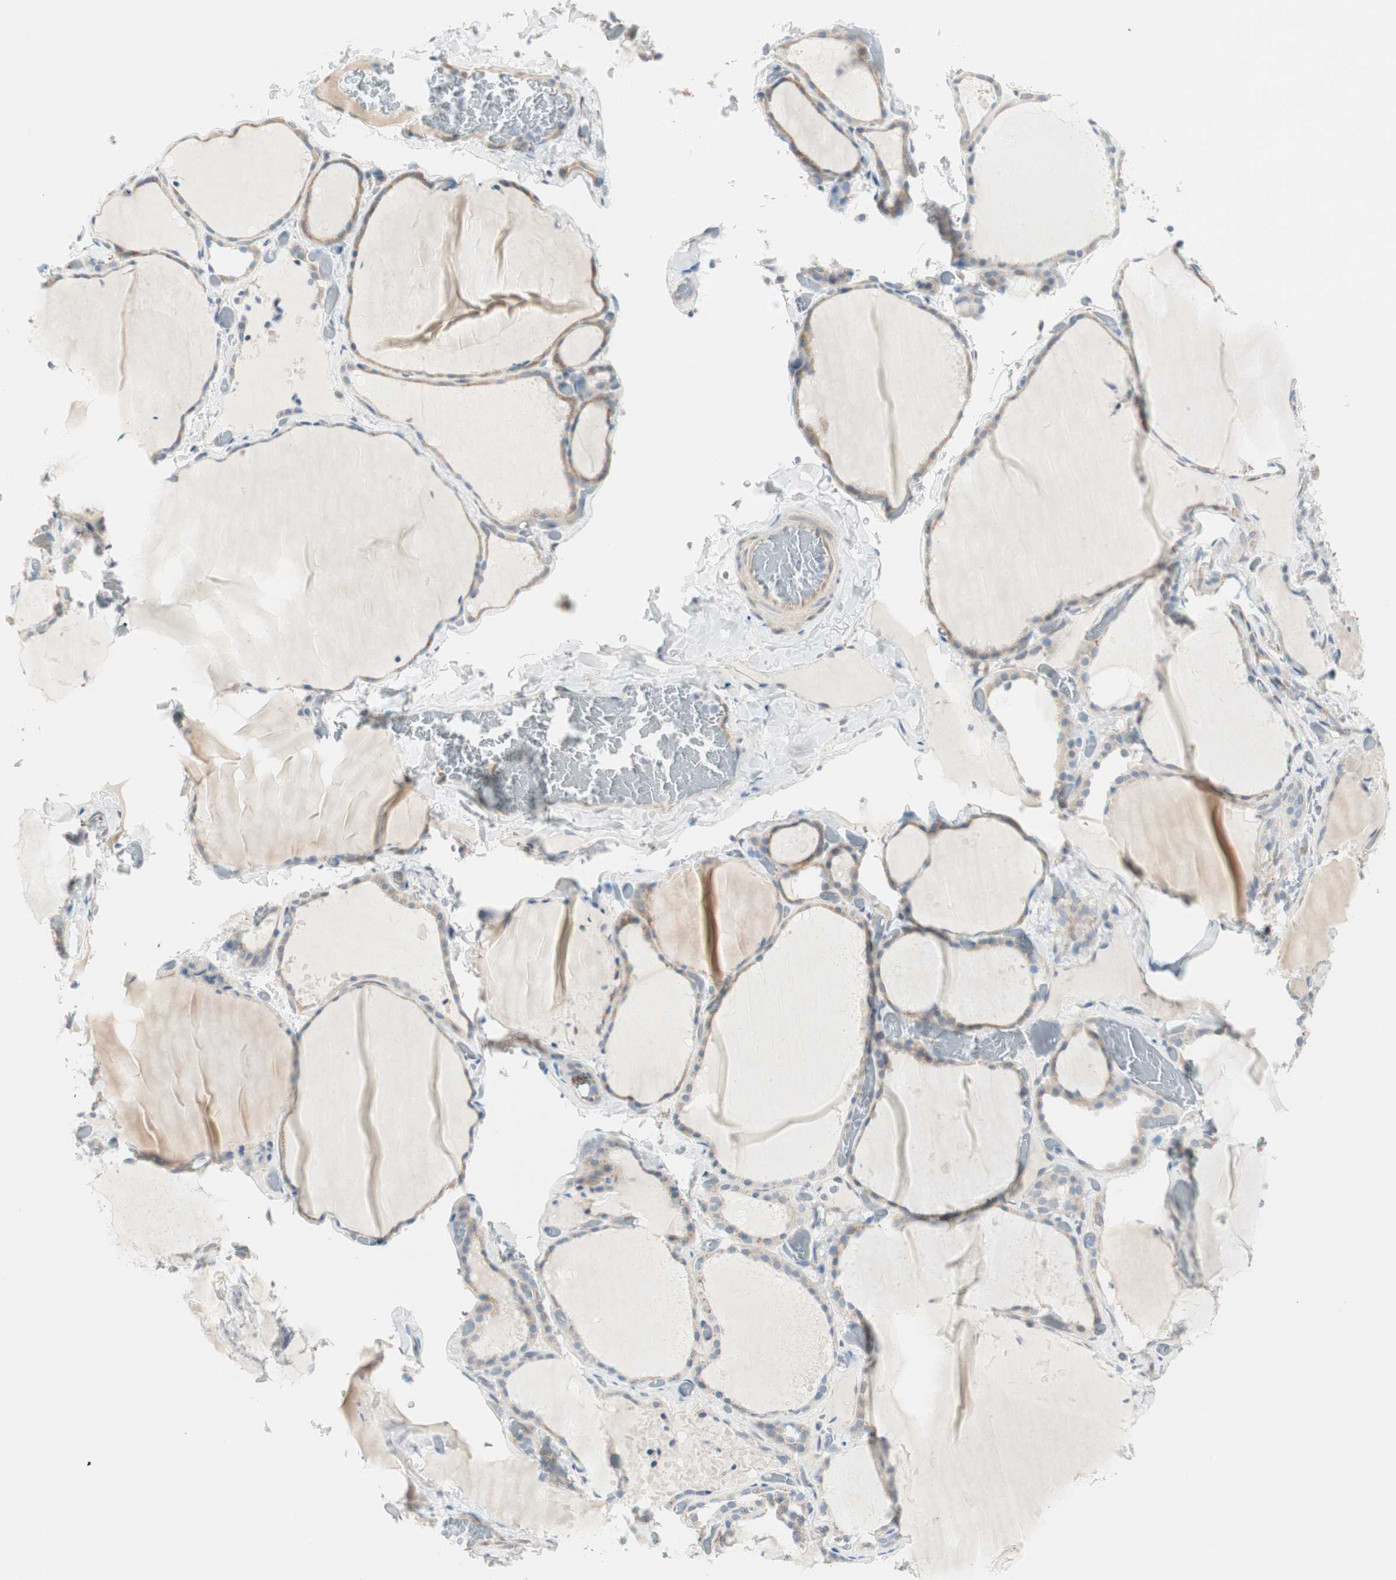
{"staining": {"intensity": "weak", "quantity": "25%-75%", "location": "cytoplasmic/membranous"}, "tissue": "thyroid gland", "cell_type": "Glandular cells", "image_type": "normal", "snomed": [{"axis": "morphology", "description": "Normal tissue, NOS"}, {"axis": "topography", "description": "Thyroid gland"}], "caption": "Glandular cells show low levels of weak cytoplasmic/membranous positivity in approximately 25%-75% of cells in normal human thyroid gland. (DAB (3,3'-diaminobenzidine) IHC, brown staining for protein, blue staining for nuclei).", "gene": "CDK3", "patient": {"sex": "female", "age": 22}}